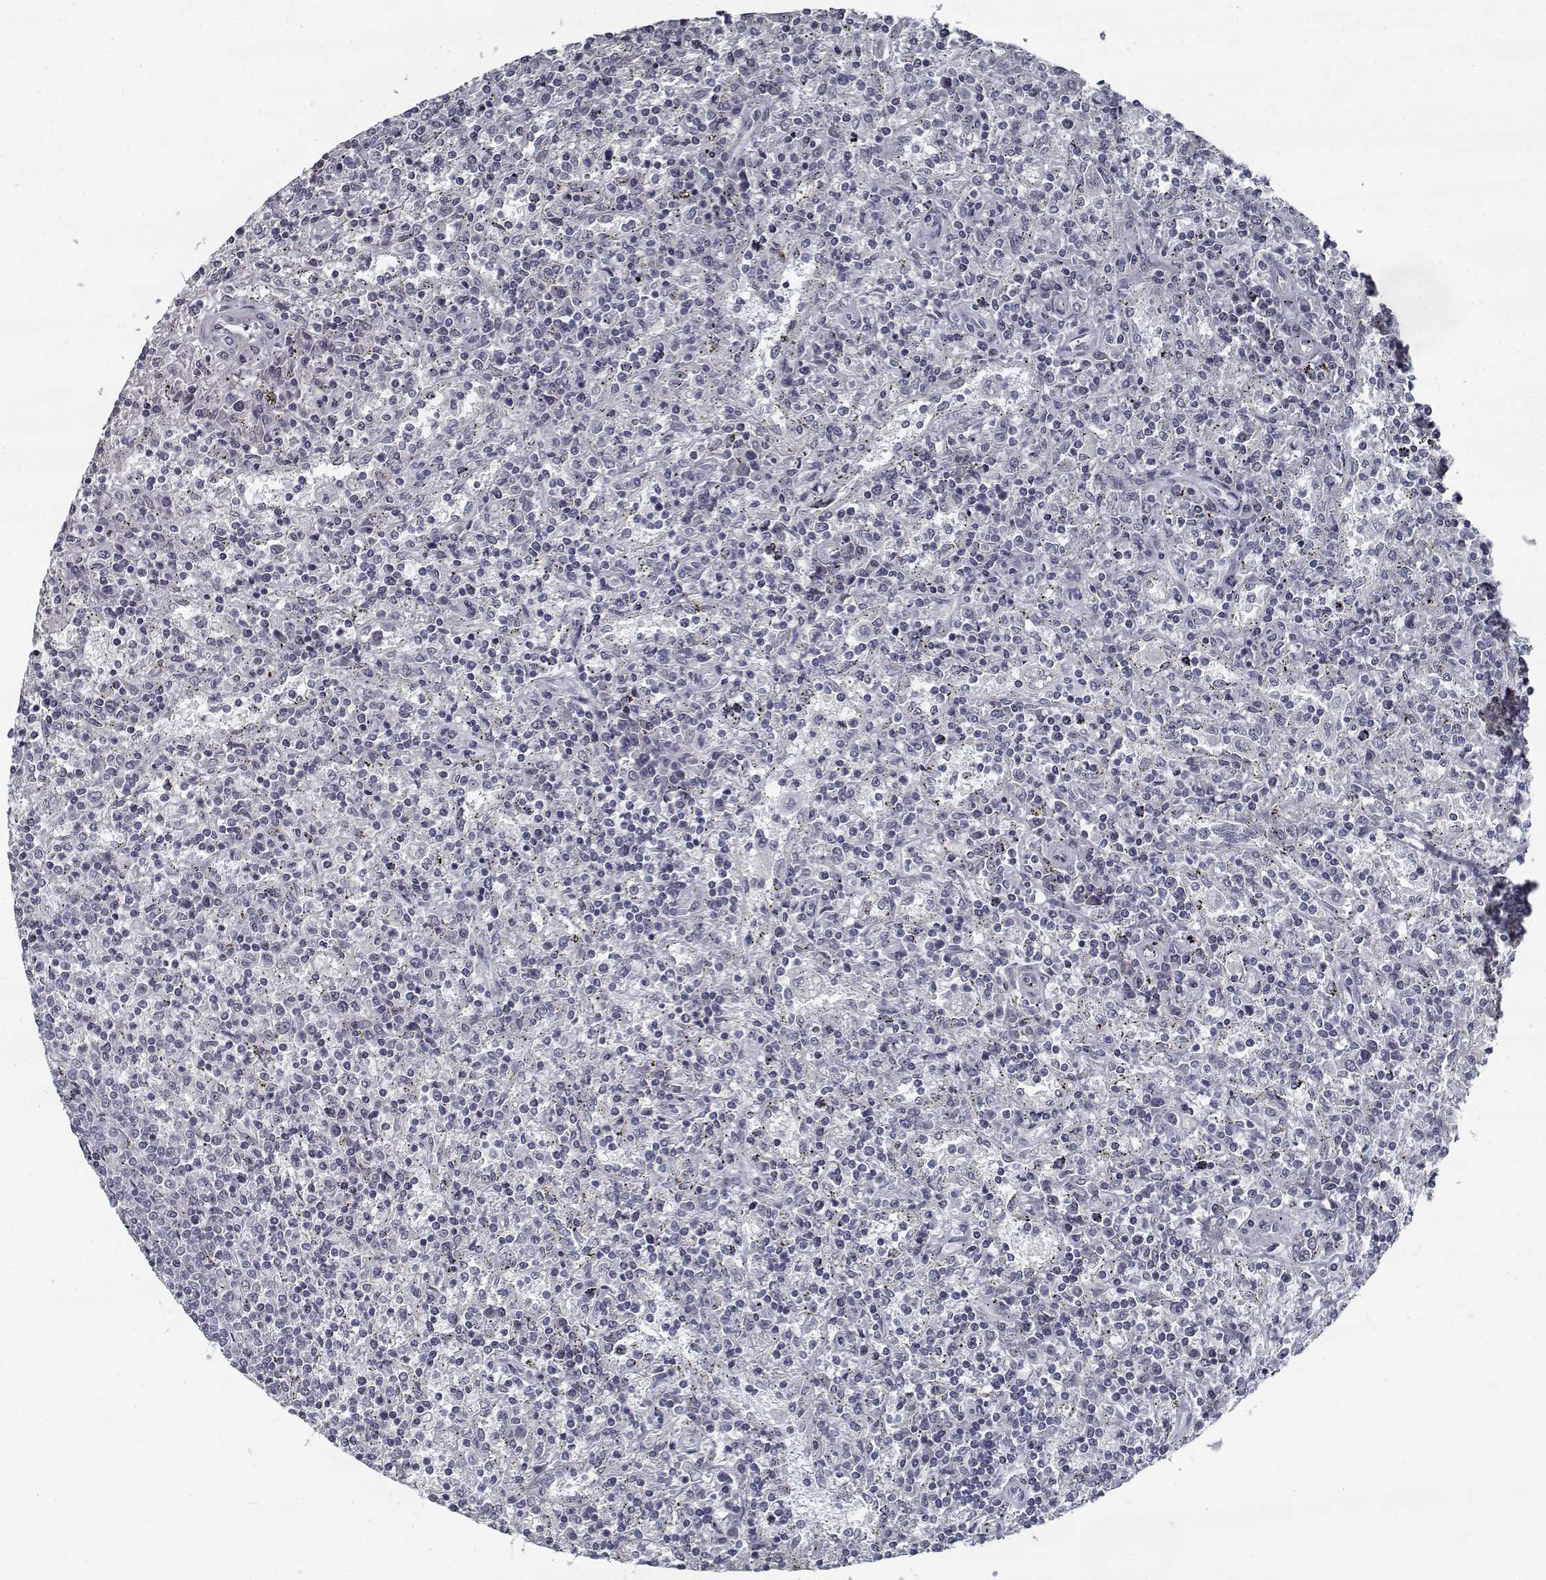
{"staining": {"intensity": "negative", "quantity": "none", "location": "none"}, "tissue": "lymphoma", "cell_type": "Tumor cells", "image_type": "cancer", "snomed": [{"axis": "morphology", "description": "Malignant lymphoma, non-Hodgkin's type, Low grade"}, {"axis": "topography", "description": "Spleen"}], "caption": "Tumor cells are negative for protein expression in human malignant lymphoma, non-Hodgkin's type (low-grade).", "gene": "GAD2", "patient": {"sex": "male", "age": 62}}